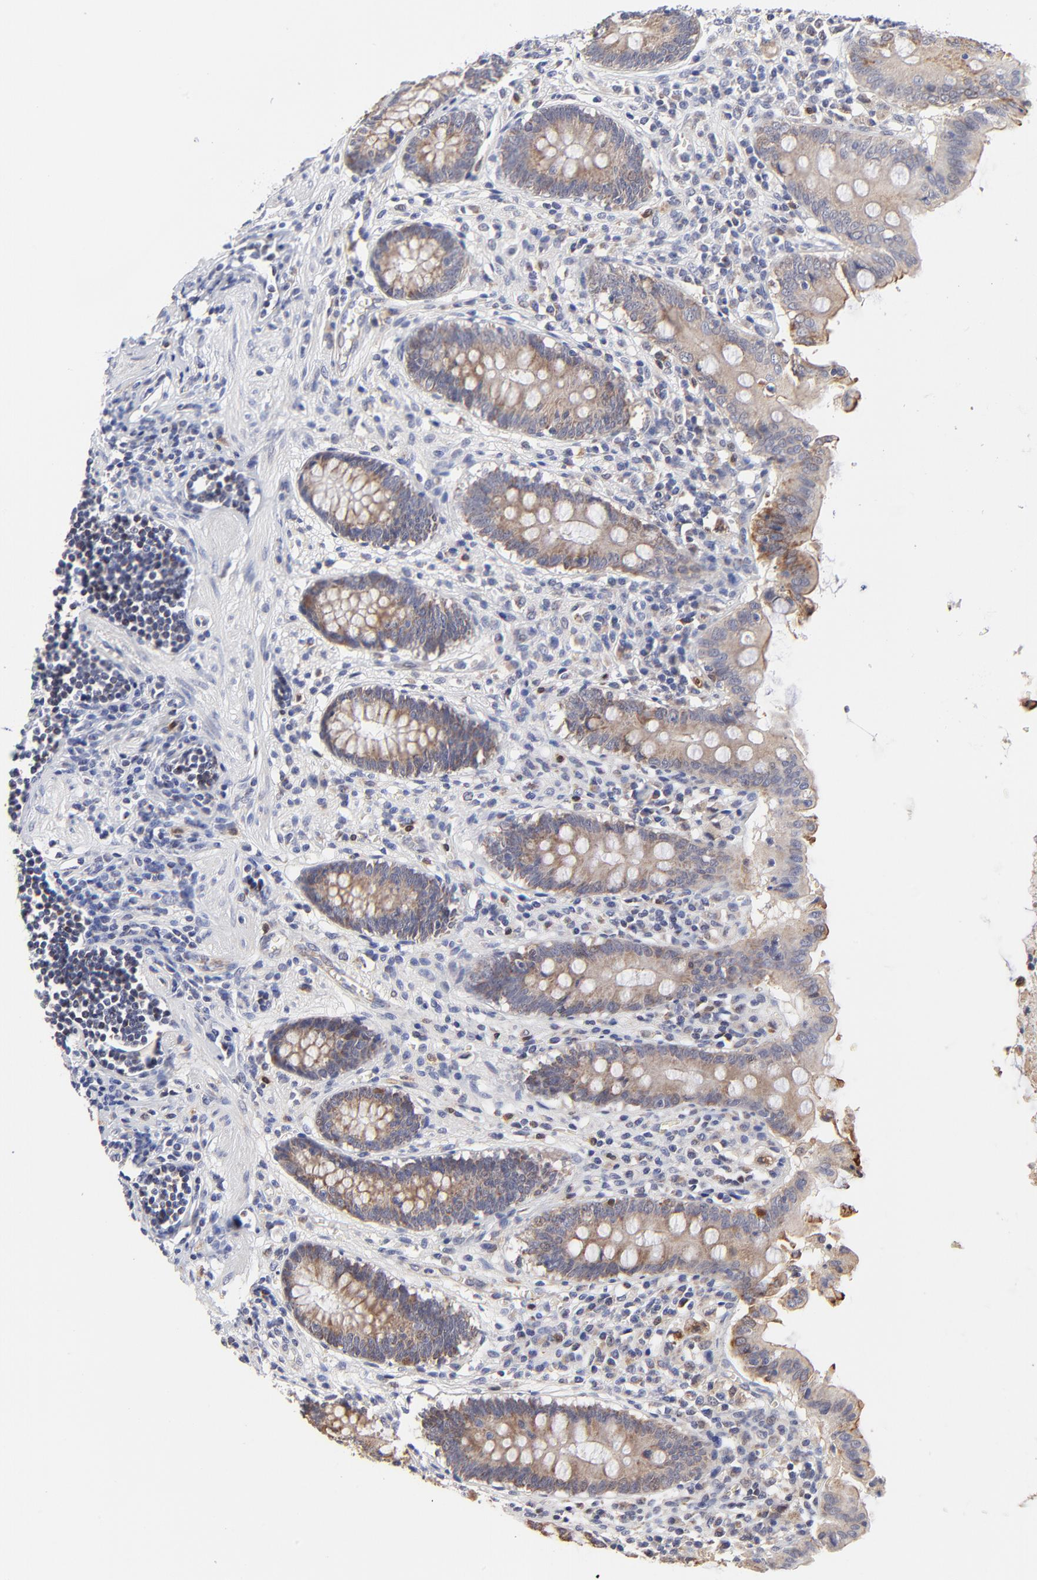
{"staining": {"intensity": "moderate", "quantity": ">75%", "location": "cytoplasmic/membranous"}, "tissue": "appendix", "cell_type": "Glandular cells", "image_type": "normal", "snomed": [{"axis": "morphology", "description": "Normal tissue, NOS"}, {"axis": "topography", "description": "Appendix"}], "caption": "Appendix stained with DAB immunohistochemistry (IHC) reveals medium levels of moderate cytoplasmic/membranous expression in approximately >75% of glandular cells. (Stains: DAB (3,3'-diaminobenzidine) in brown, nuclei in blue, Microscopy: brightfield microscopy at high magnification).", "gene": "FBXL12", "patient": {"sex": "female", "age": 50}}